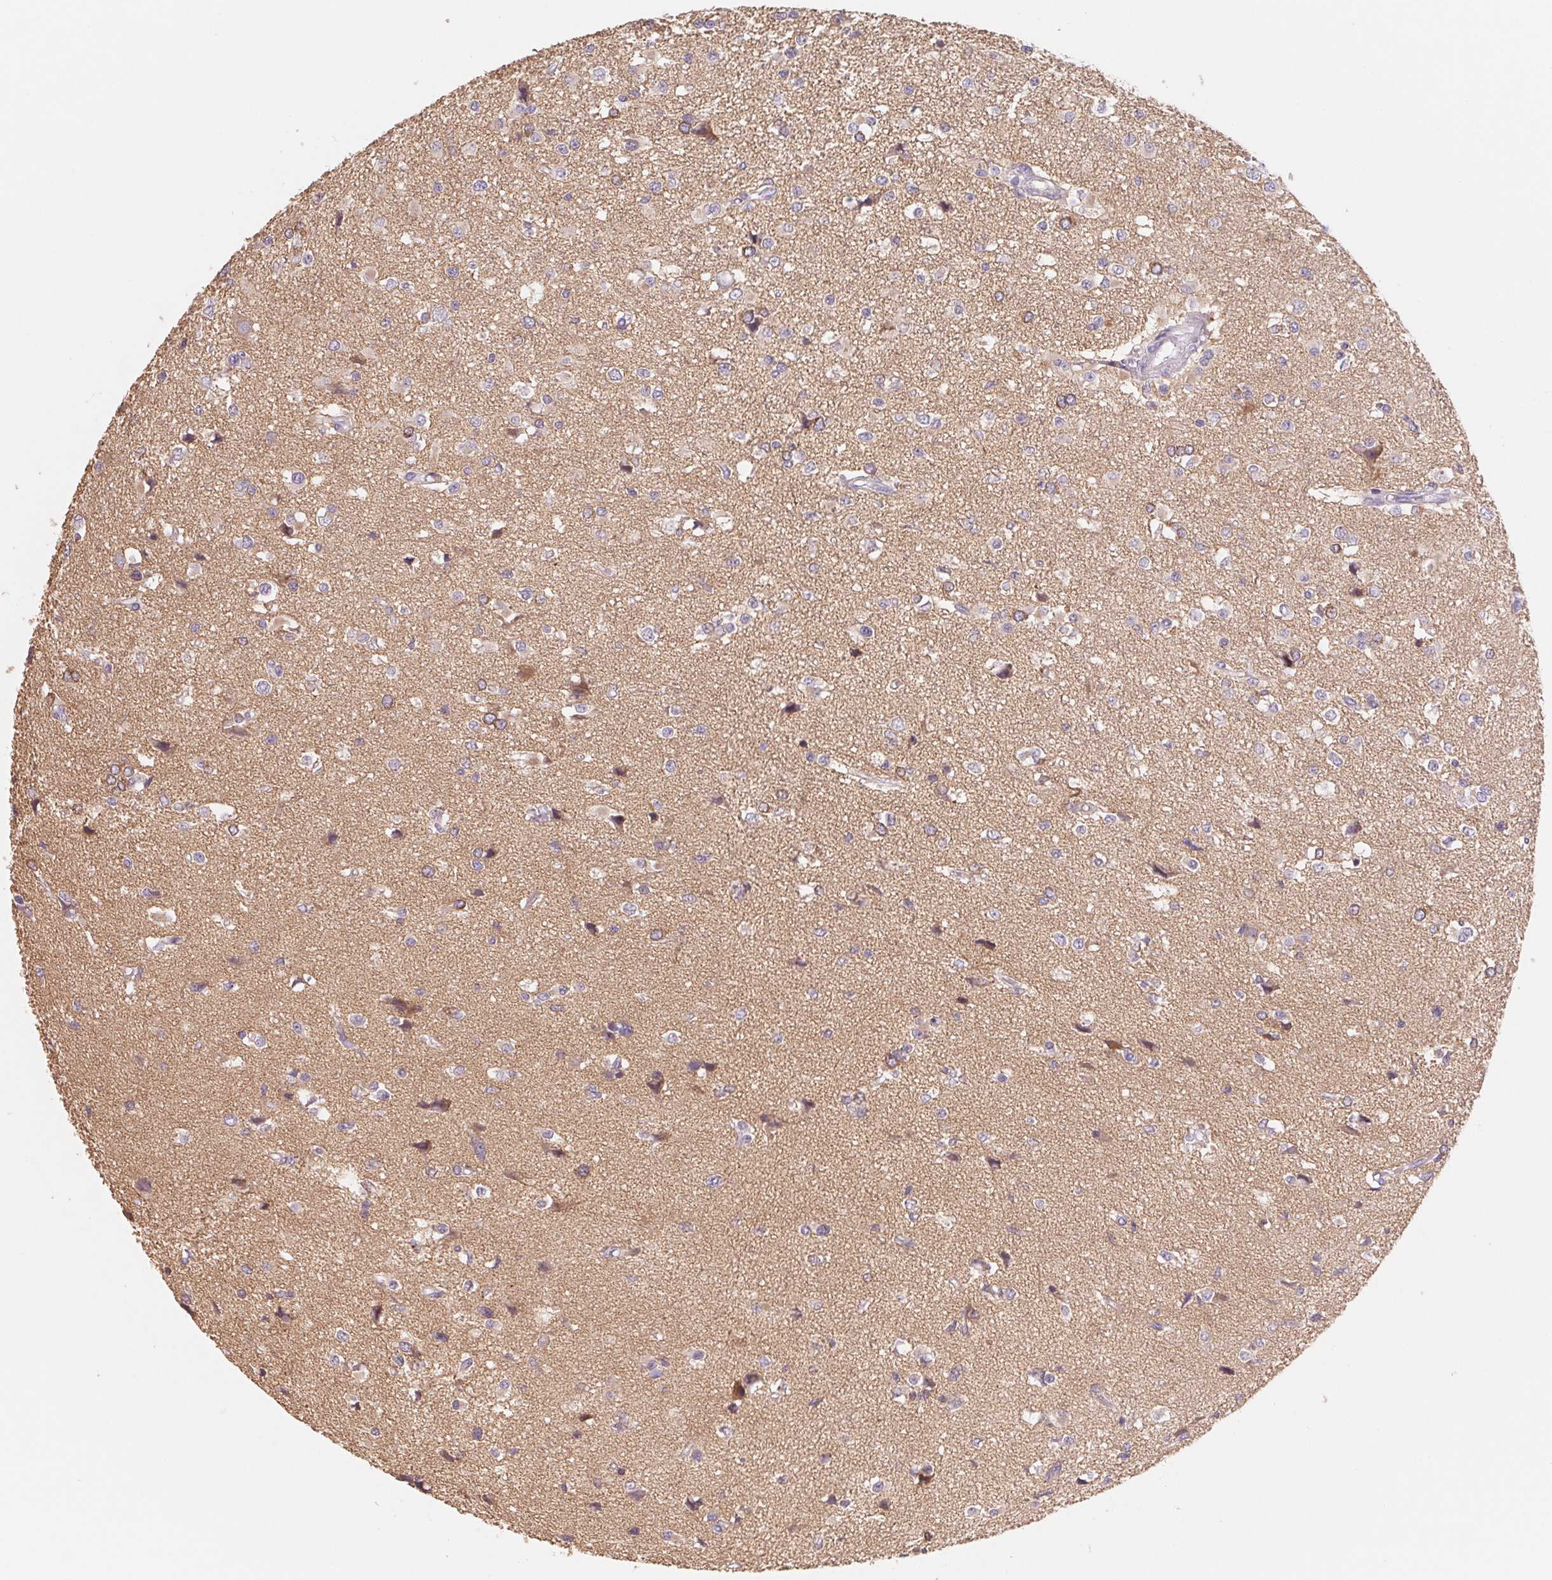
{"staining": {"intensity": "negative", "quantity": "none", "location": "none"}, "tissue": "glioma", "cell_type": "Tumor cells", "image_type": "cancer", "snomed": [{"axis": "morphology", "description": "Glioma, malignant, High grade"}, {"axis": "topography", "description": "Brain"}], "caption": "Immunohistochemistry micrograph of neoplastic tissue: malignant glioma (high-grade) stained with DAB reveals no significant protein positivity in tumor cells.", "gene": "CTNND2", "patient": {"sex": "male", "age": 54}}